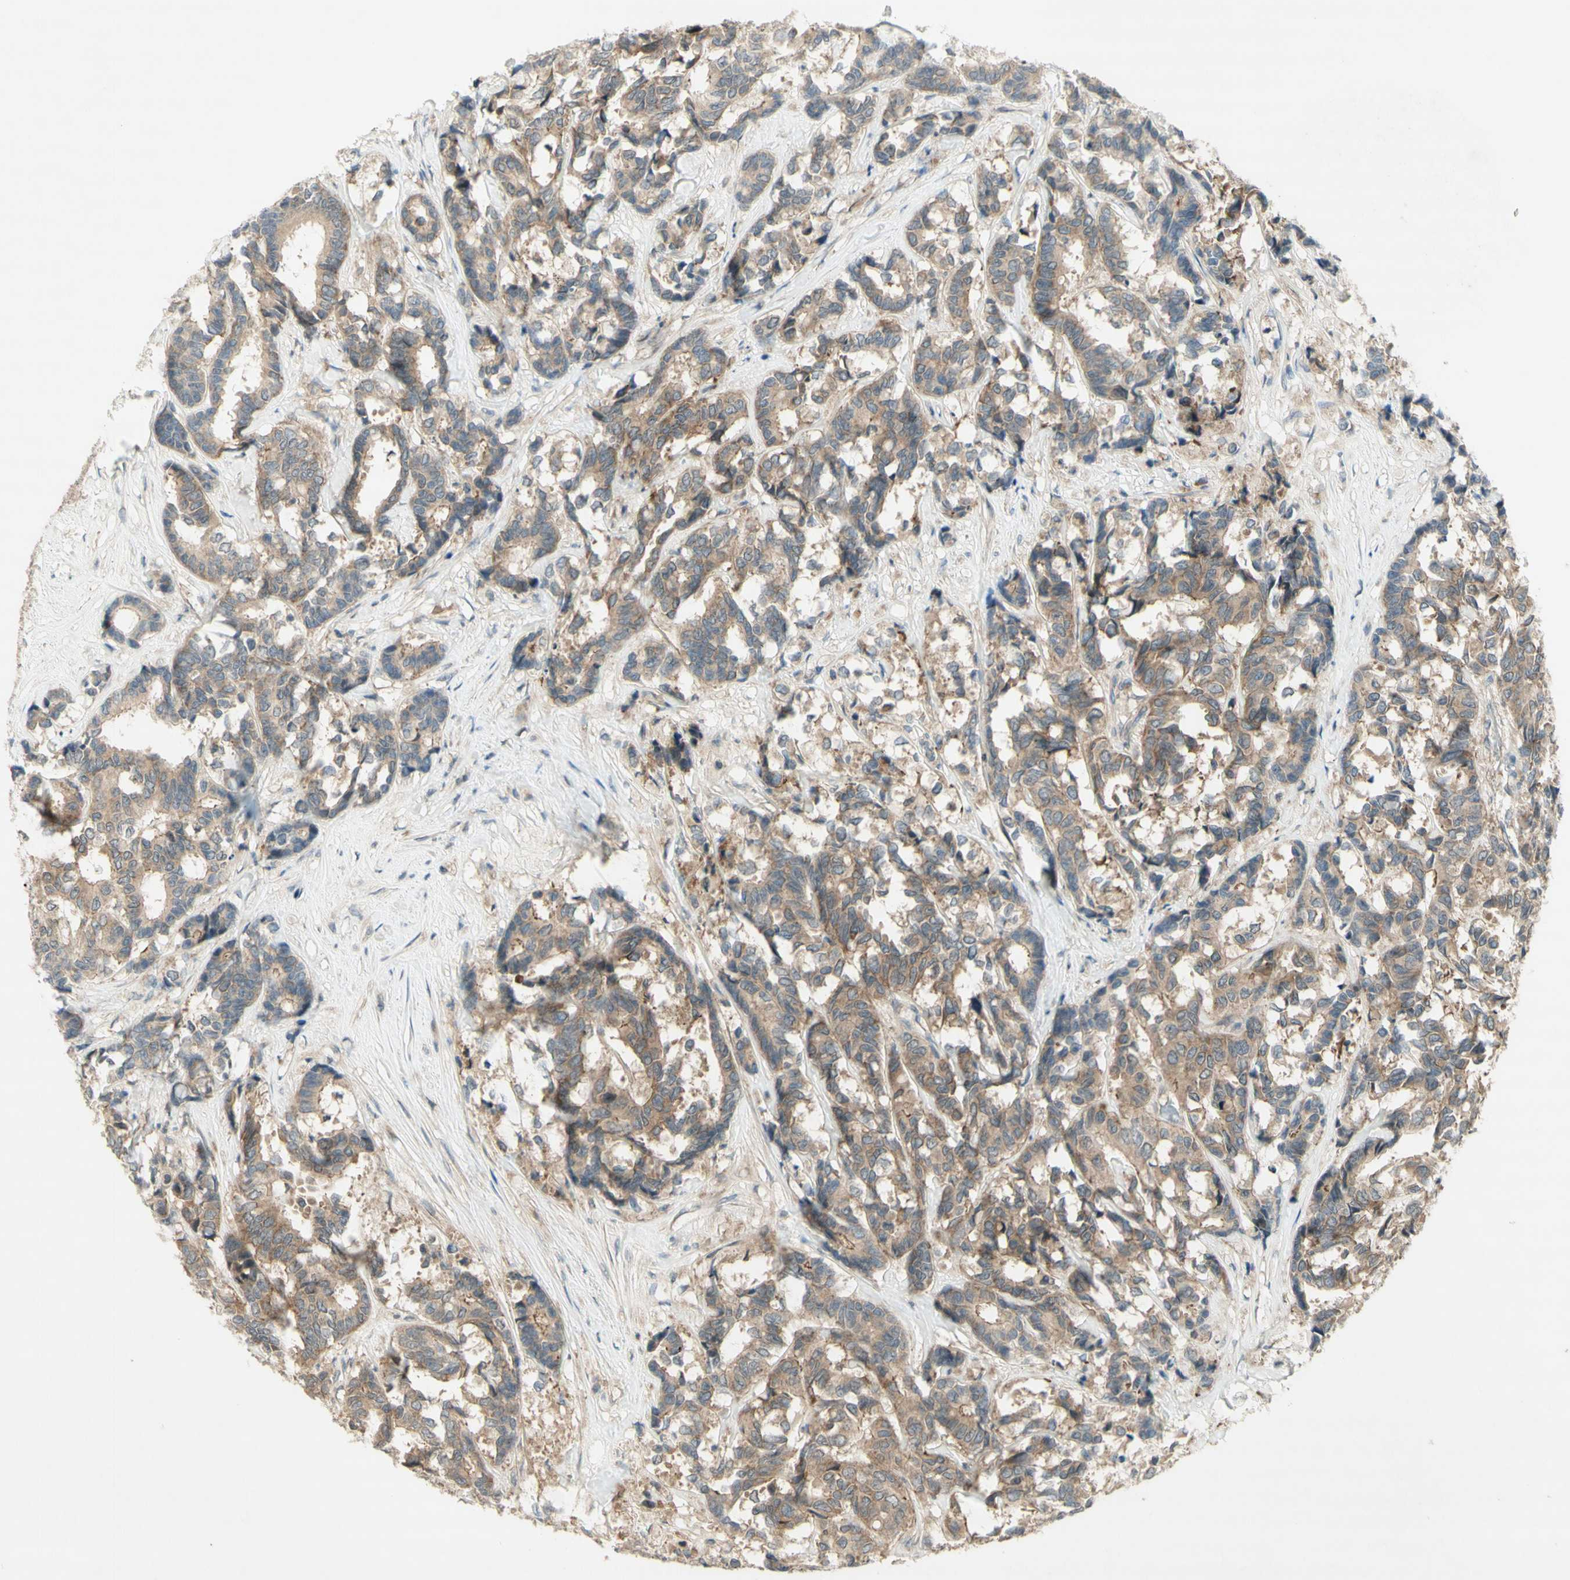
{"staining": {"intensity": "moderate", "quantity": ">75%", "location": "cytoplasmic/membranous"}, "tissue": "breast cancer", "cell_type": "Tumor cells", "image_type": "cancer", "snomed": [{"axis": "morphology", "description": "Duct carcinoma"}, {"axis": "topography", "description": "Breast"}], "caption": "Protein staining of breast infiltrating ductal carcinoma tissue demonstrates moderate cytoplasmic/membranous staining in approximately >75% of tumor cells.", "gene": "ETF1", "patient": {"sex": "female", "age": 87}}